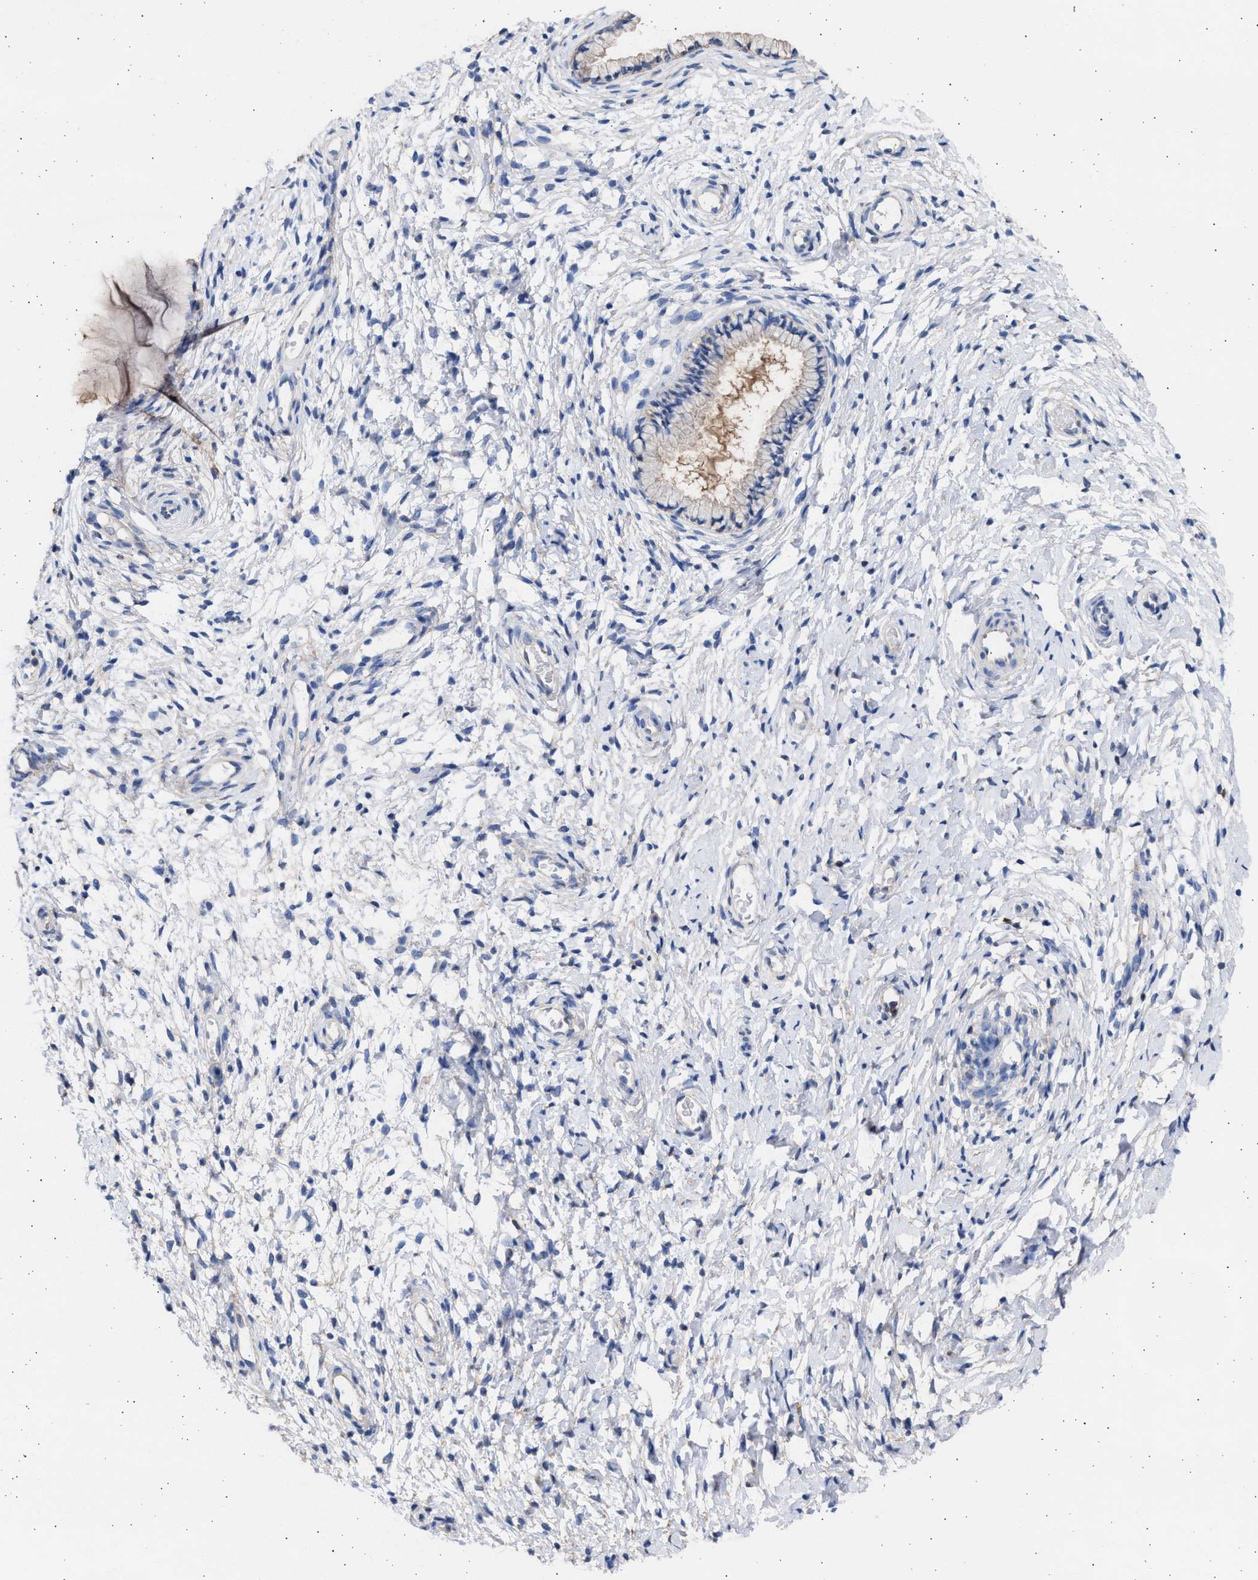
{"staining": {"intensity": "weak", "quantity": "<25%", "location": "cytoplasmic/membranous"}, "tissue": "cervix", "cell_type": "Glandular cells", "image_type": "normal", "snomed": [{"axis": "morphology", "description": "Normal tissue, NOS"}, {"axis": "topography", "description": "Cervix"}], "caption": "Immunohistochemical staining of benign cervix demonstrates no significant expression in glandular cells.", "gene": "ALDOC", "patient": {"sex": "female", "age": 72}}